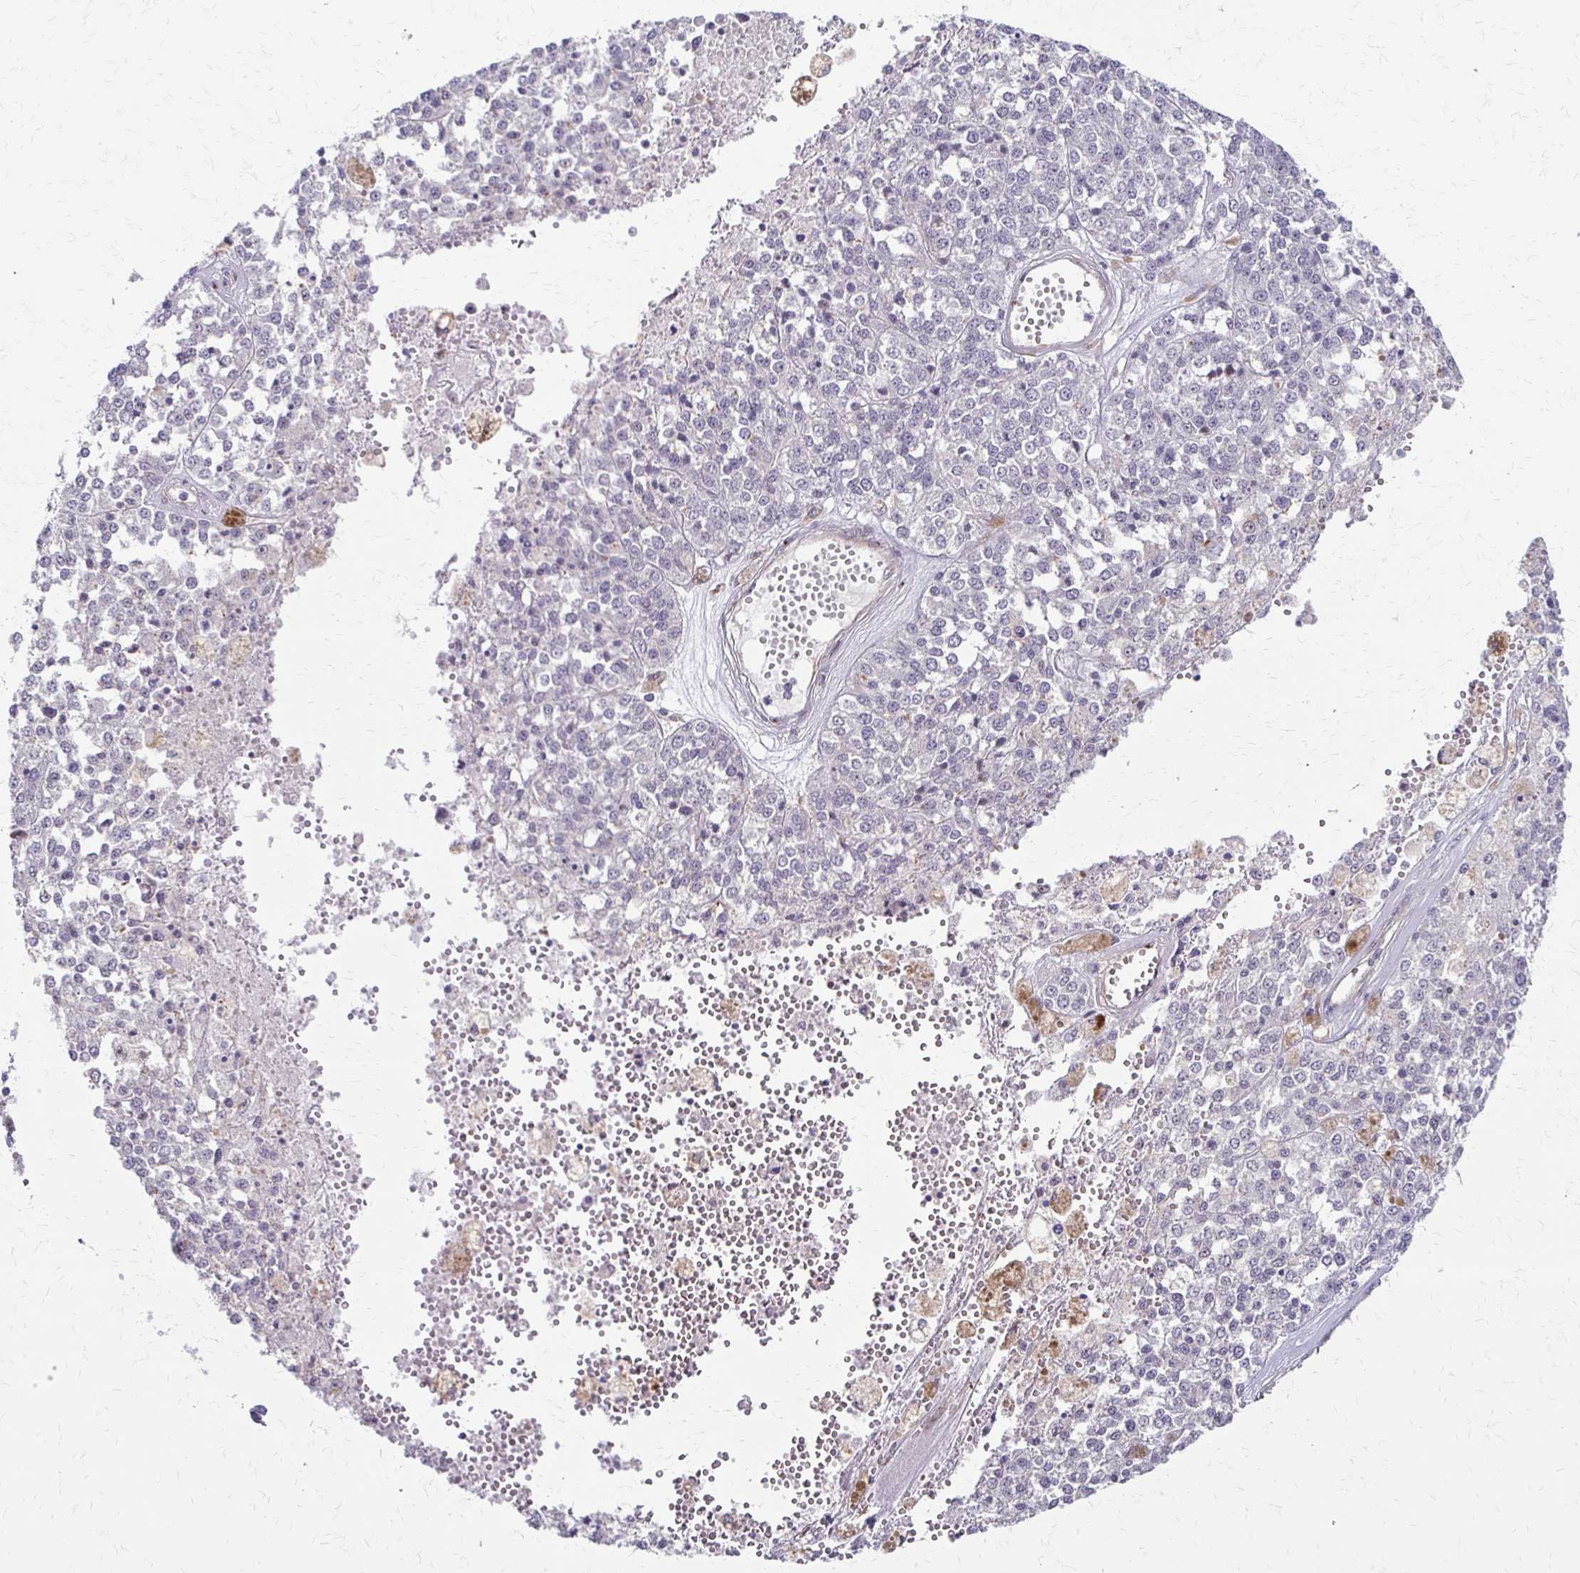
{"staining": {"intensity": "negative", "quantity": "none", "location": "none"}, "tissue": "melanoma", "cell_type": "Tumor cells", "image_type": "cancer", "snomed": [{"axis": "morphology", "description": "Malignant melanoma, Metastatic site"}, {"axis": "topography", "description": "Lymph node"}], "caption": "Melanoma stained for a protein using immunohistochemistry (IHC) displays no staining tumor cells.", "gene": "CFL2", "patient": {"sex": "female", "age": 64}}